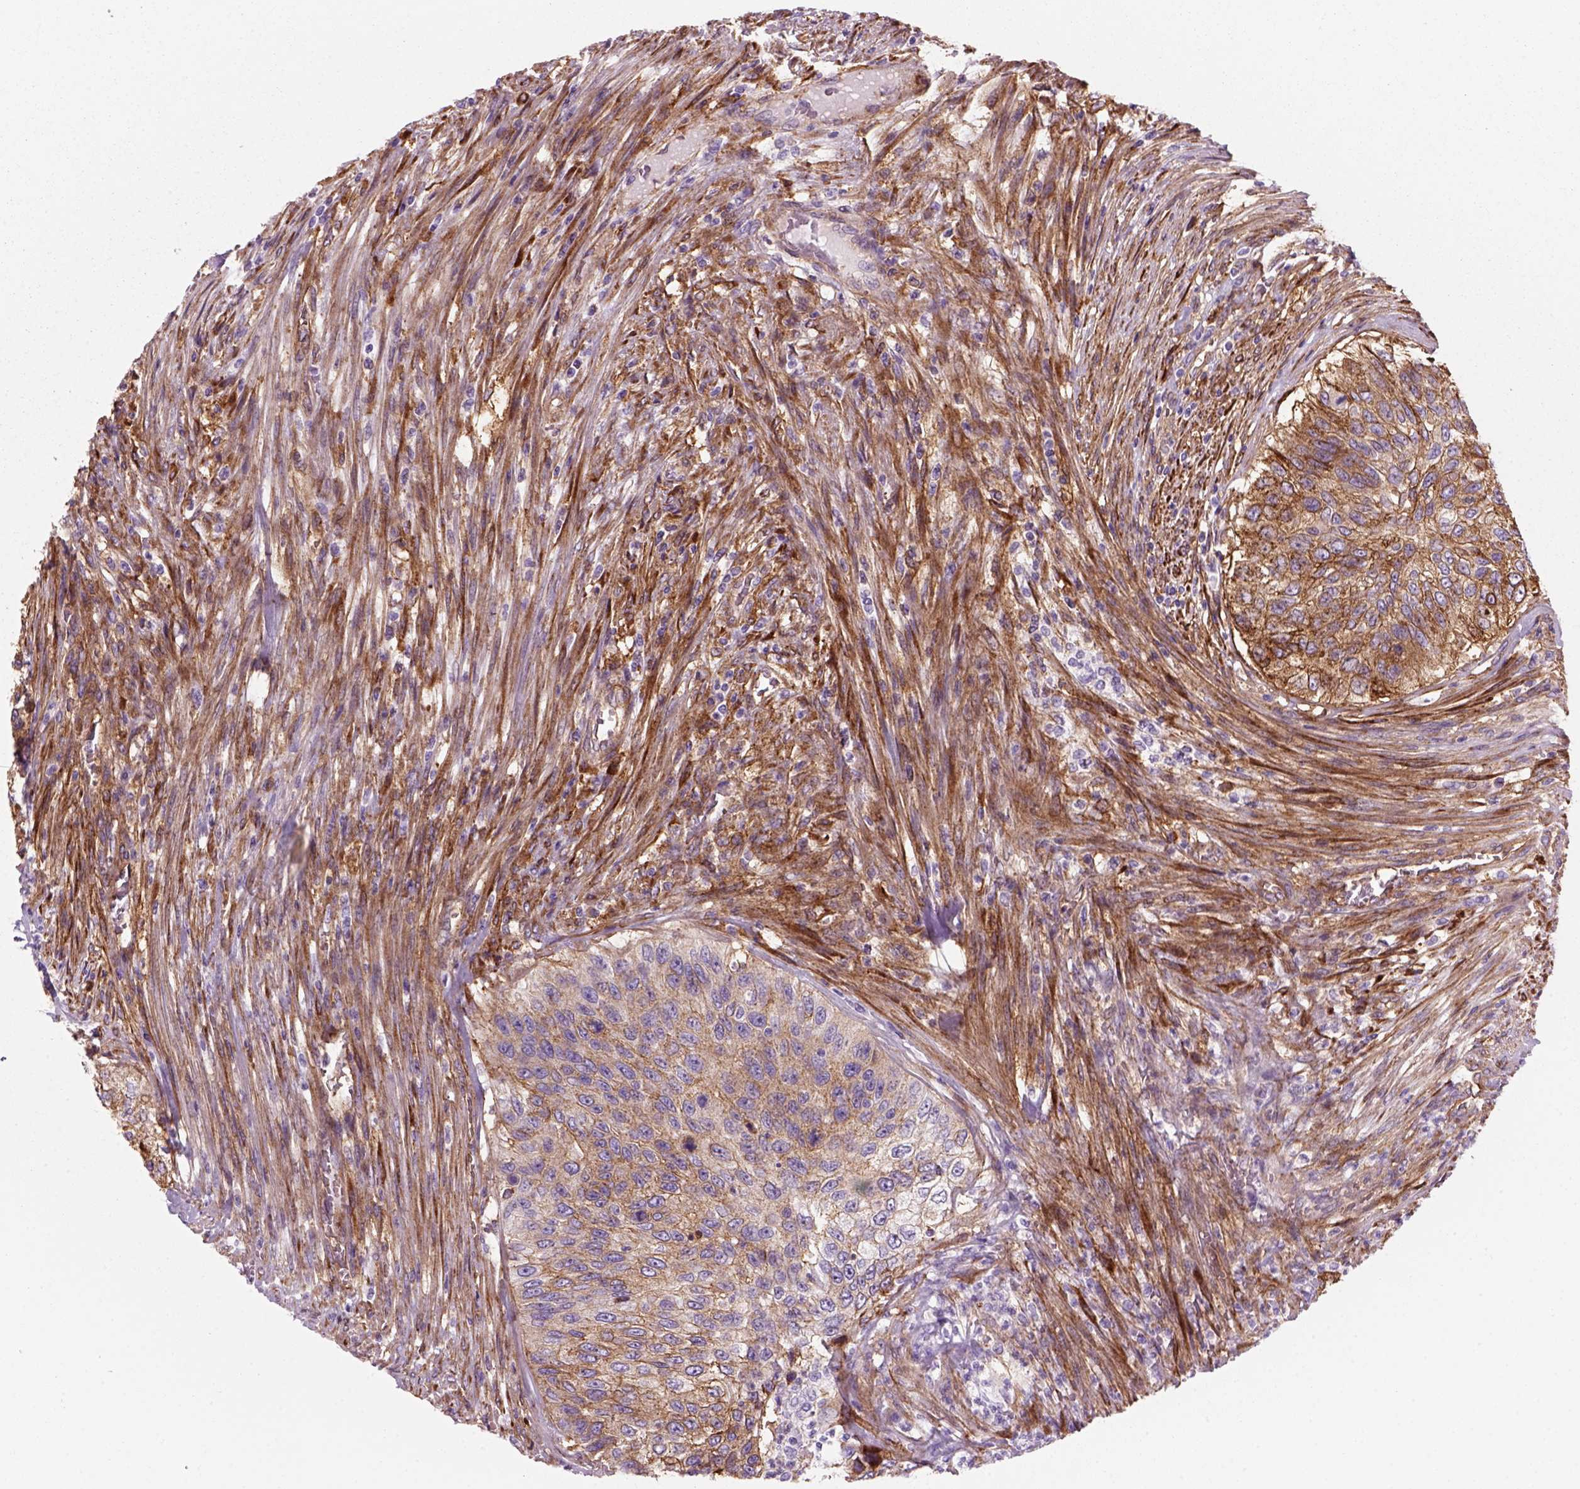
{"staining": {"intensity": "moderate", "quantity": ">75%", "location": "cytoplasmic/membranous"}, "tissue": "urothelial cancer", "cell_type": "Tumor cells", "image_type": "cancer", "snomed": [{"axis": "morphology", "description": "Urothelial carcinoma, High grade"}, {"axis": "topography", "description": "Urinary bladder"}], "caption": "Tumor cells exhibit medium levels of moderate cytoplasmic/membranous expression in about >75% of cells in human urothelial cancer.", "gene": "MARCKS", "patient": {"sex": "female", "age": 60}}